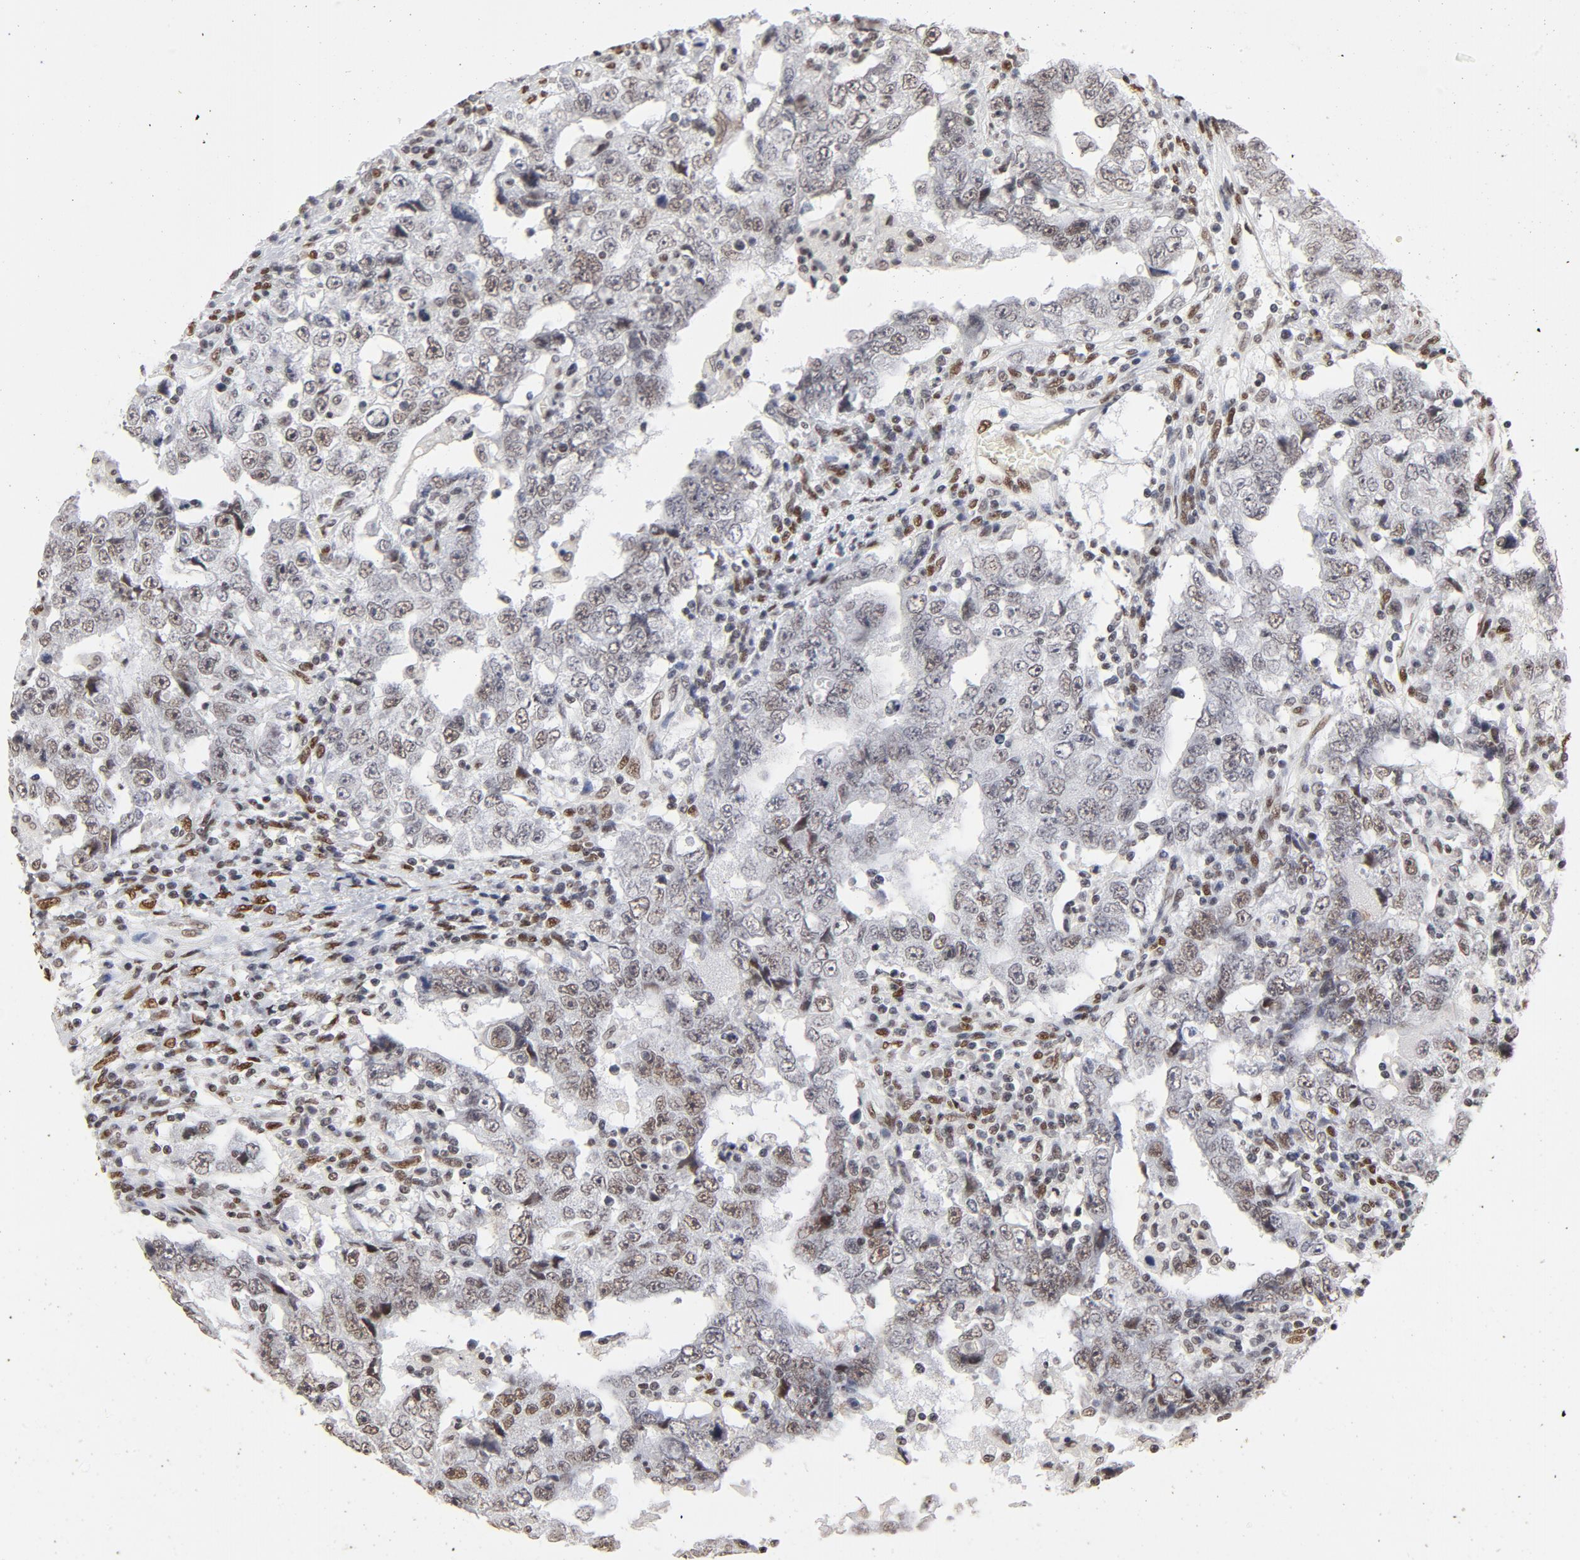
{"staining": {"intensity": "moderate", "quantity": "25%-75%", "location": "nuclear"}, "tissue": "testis cancer", "cell_type": "Tumor cells", "image_type": "cancer", "snomed": [{"axis": "morphology", "description": "Carcinoma, Embryonal, NOS"}, {"axis": "topography", "description": "Testis"}], "caption": "Human testis embryonal carcinoma stained with a protein marker reveals moderate staining in tumor cells.", "gene": "TP53BP1", "patient": {"sex": "male", "age": 26}}